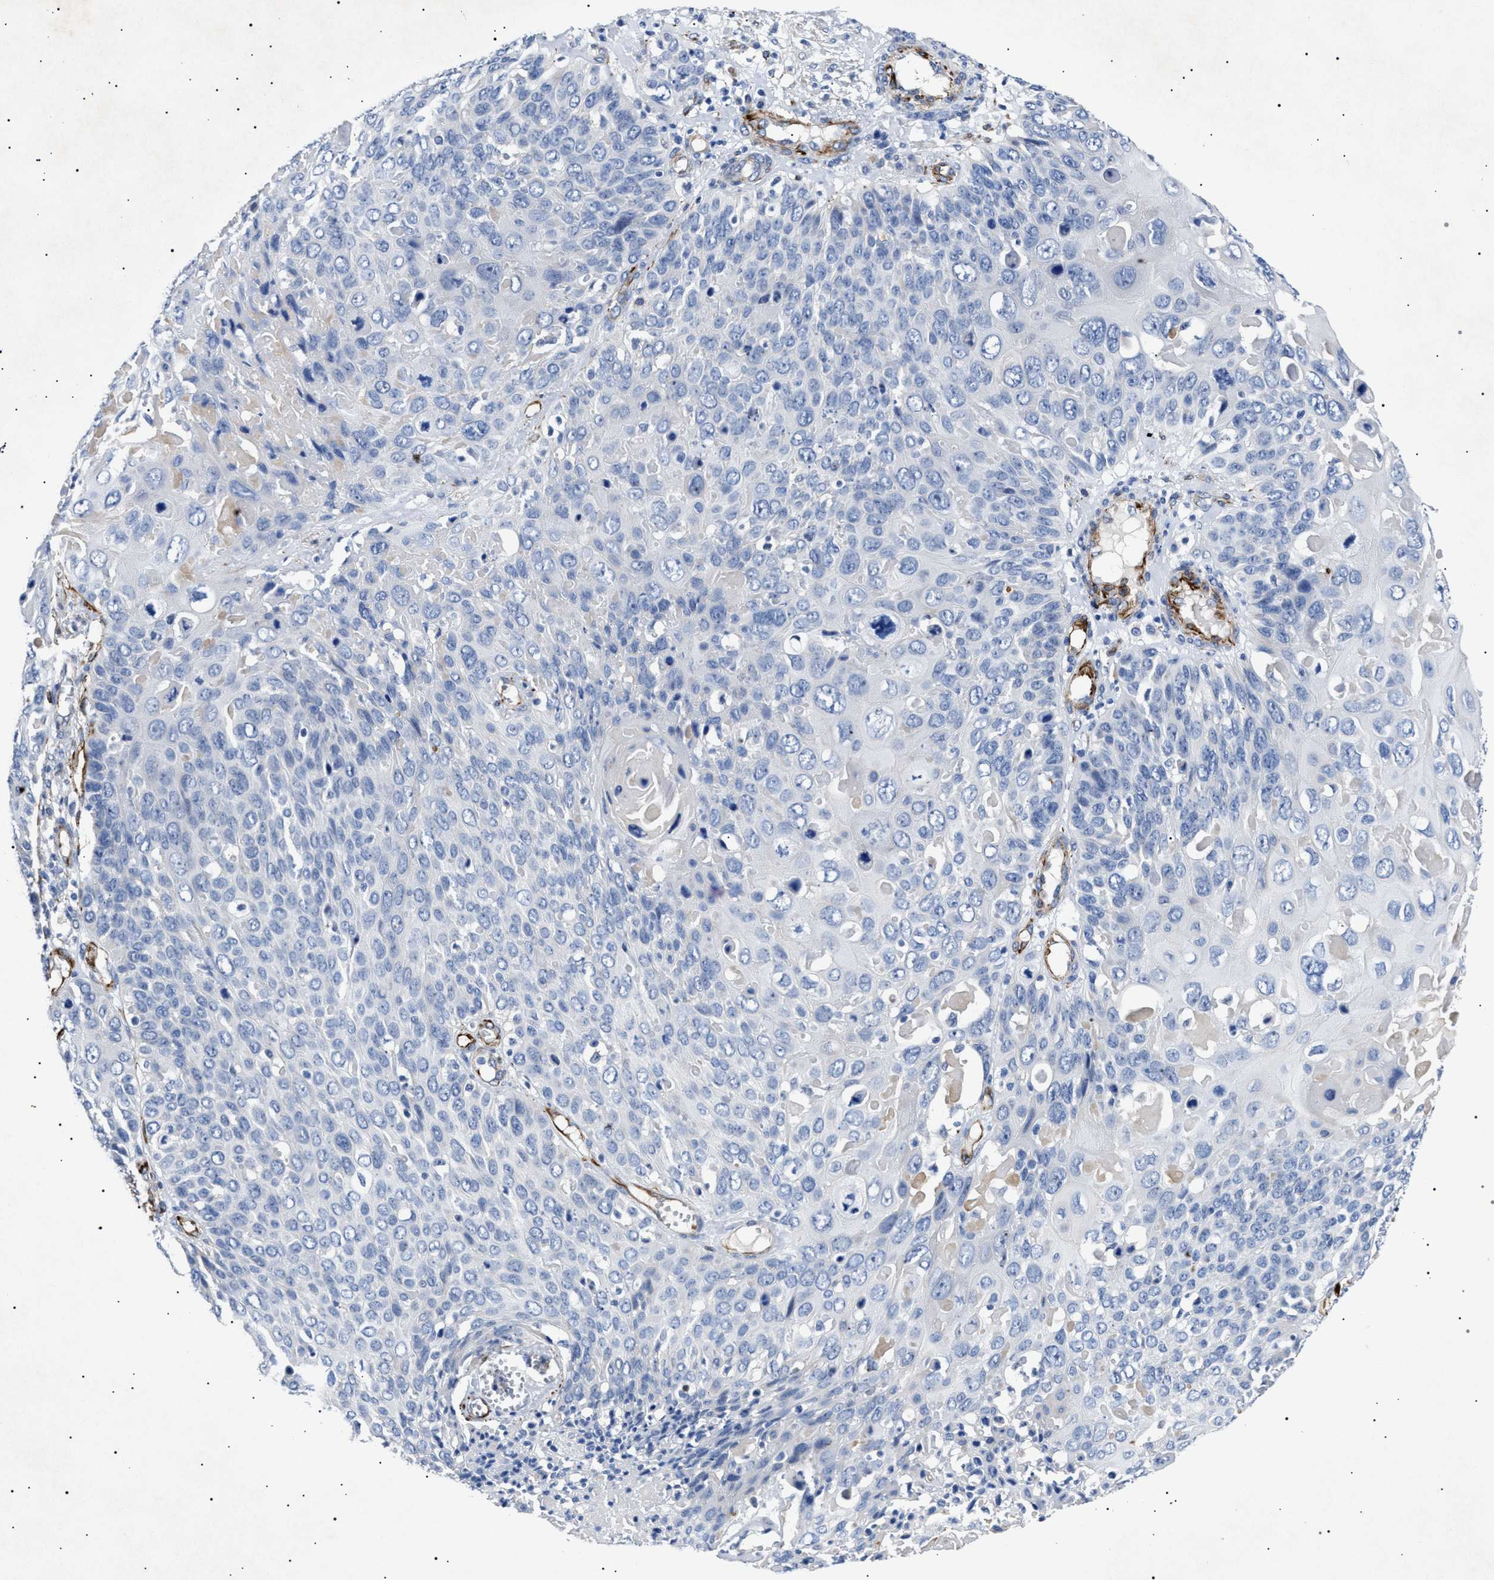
{"staining": {"intensity": "negative", "quantity": "none", "location": "none"}, "tissue": "cervical cancer", "cell_type": "Tumor cells", "image_type": "cancer", "snomed": [{"axis": "morphology", "description": "Squamous cell carcinoma, NOS"}, {"axis": "topography", "description": "Cervix"}], "caption": "Tumor cells show no significant positivity in cervical squamous cell carcinoma.", "gene": "OLFML2A", "patient": {"sex": "female", "age": 74}}